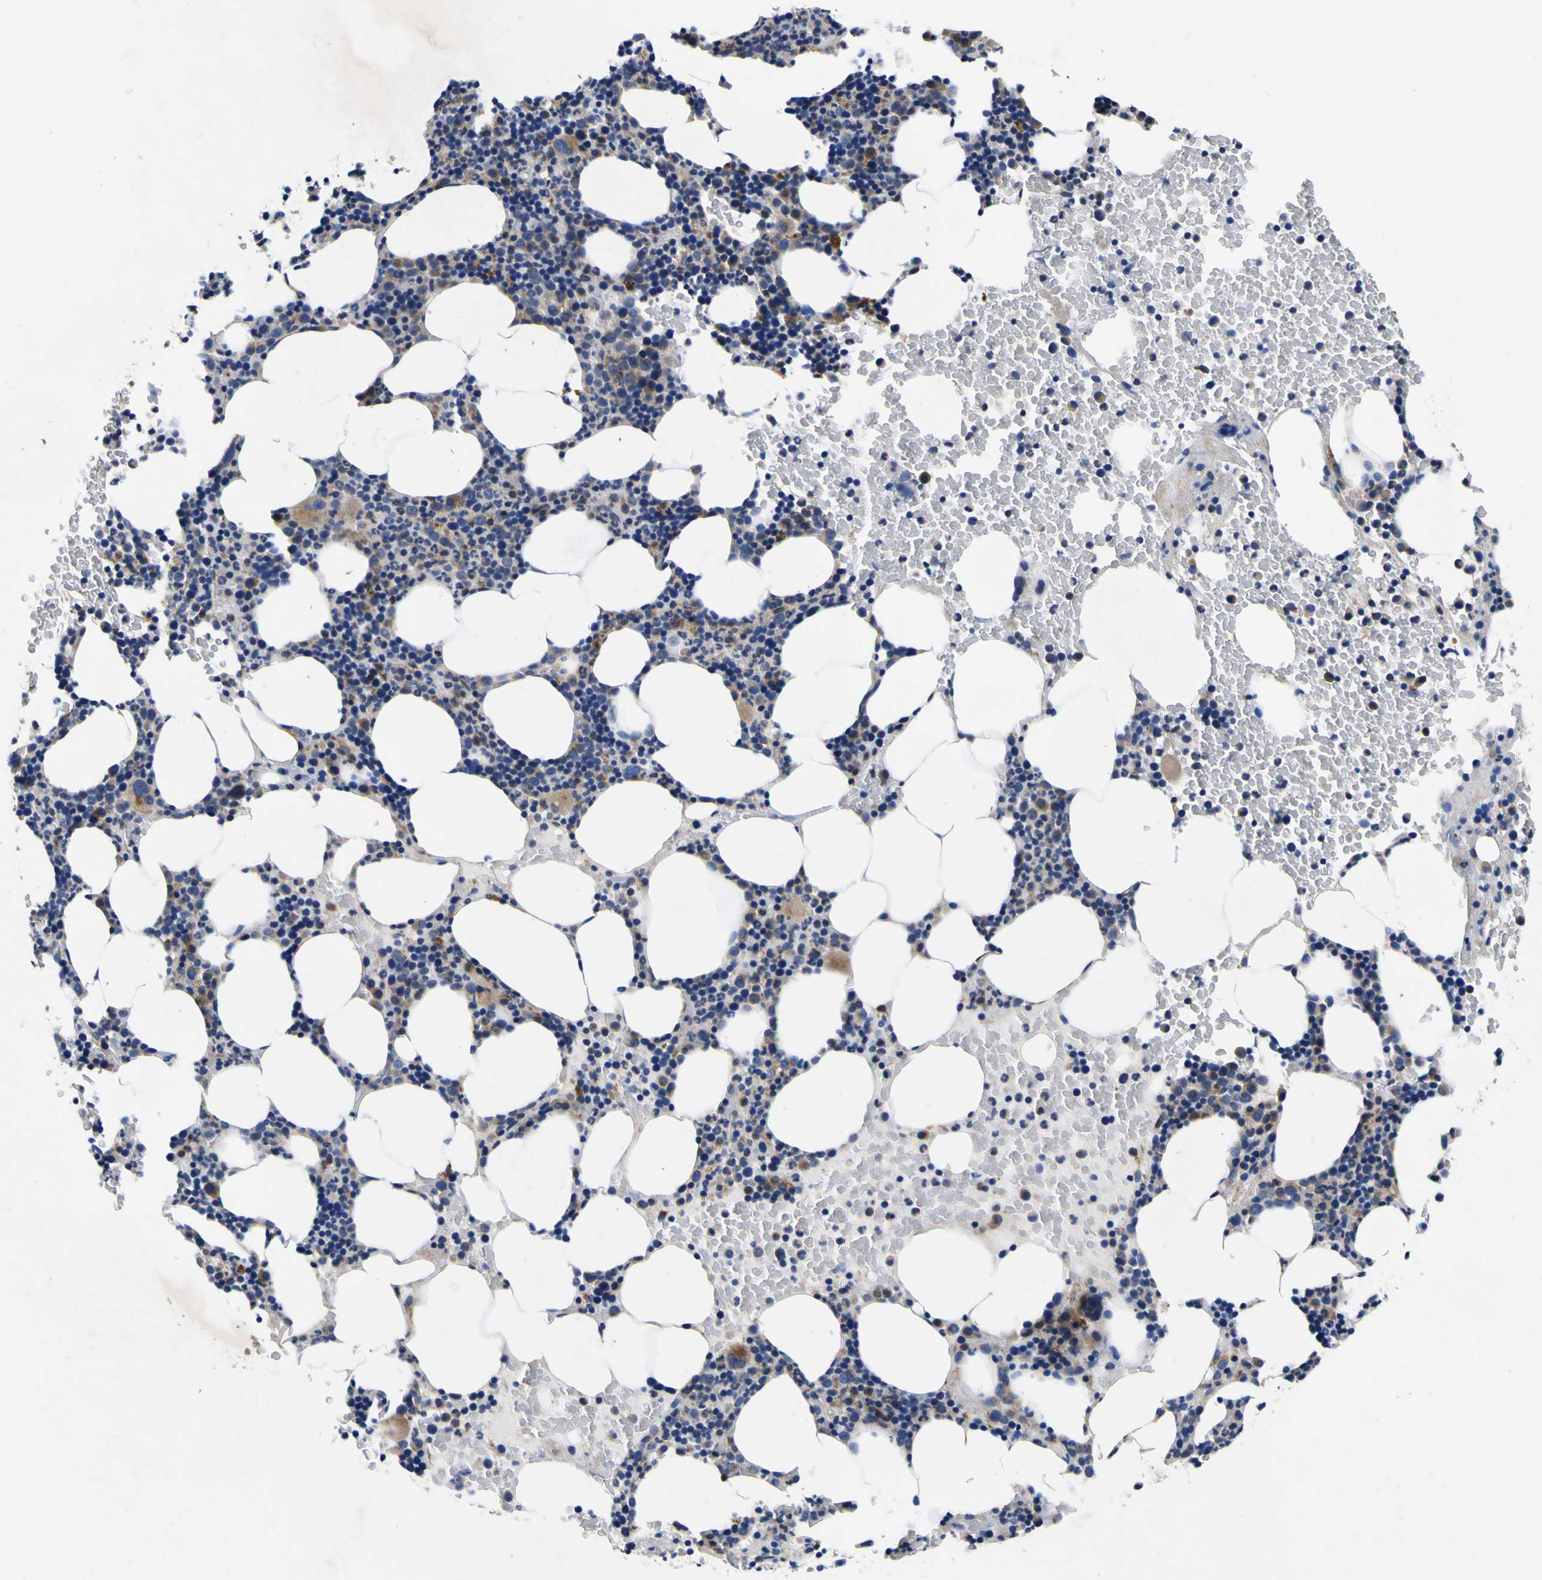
{"staining": {"intensity": "weak", "quantity": ">75%", "location": "cytoplasmic/membranous"}, "tissue": "bone marrow", "cell_type": "Hematopoietic cells", "image_type": "normal", "snomed": [{"axis": "morphology", "description": "Normal tissue, NOS"}, {"axis": "topography", "description": "Bone marrow"}], "caption": "The photomicrograph reveals immunohistochemical staining of normal bone marrow. There is weak cytoplasmic/membranous positivity is seen in about >75% of hematopoietic cells.", "gene": "COA1", "patient": {"sex": "female", "age": 90}}